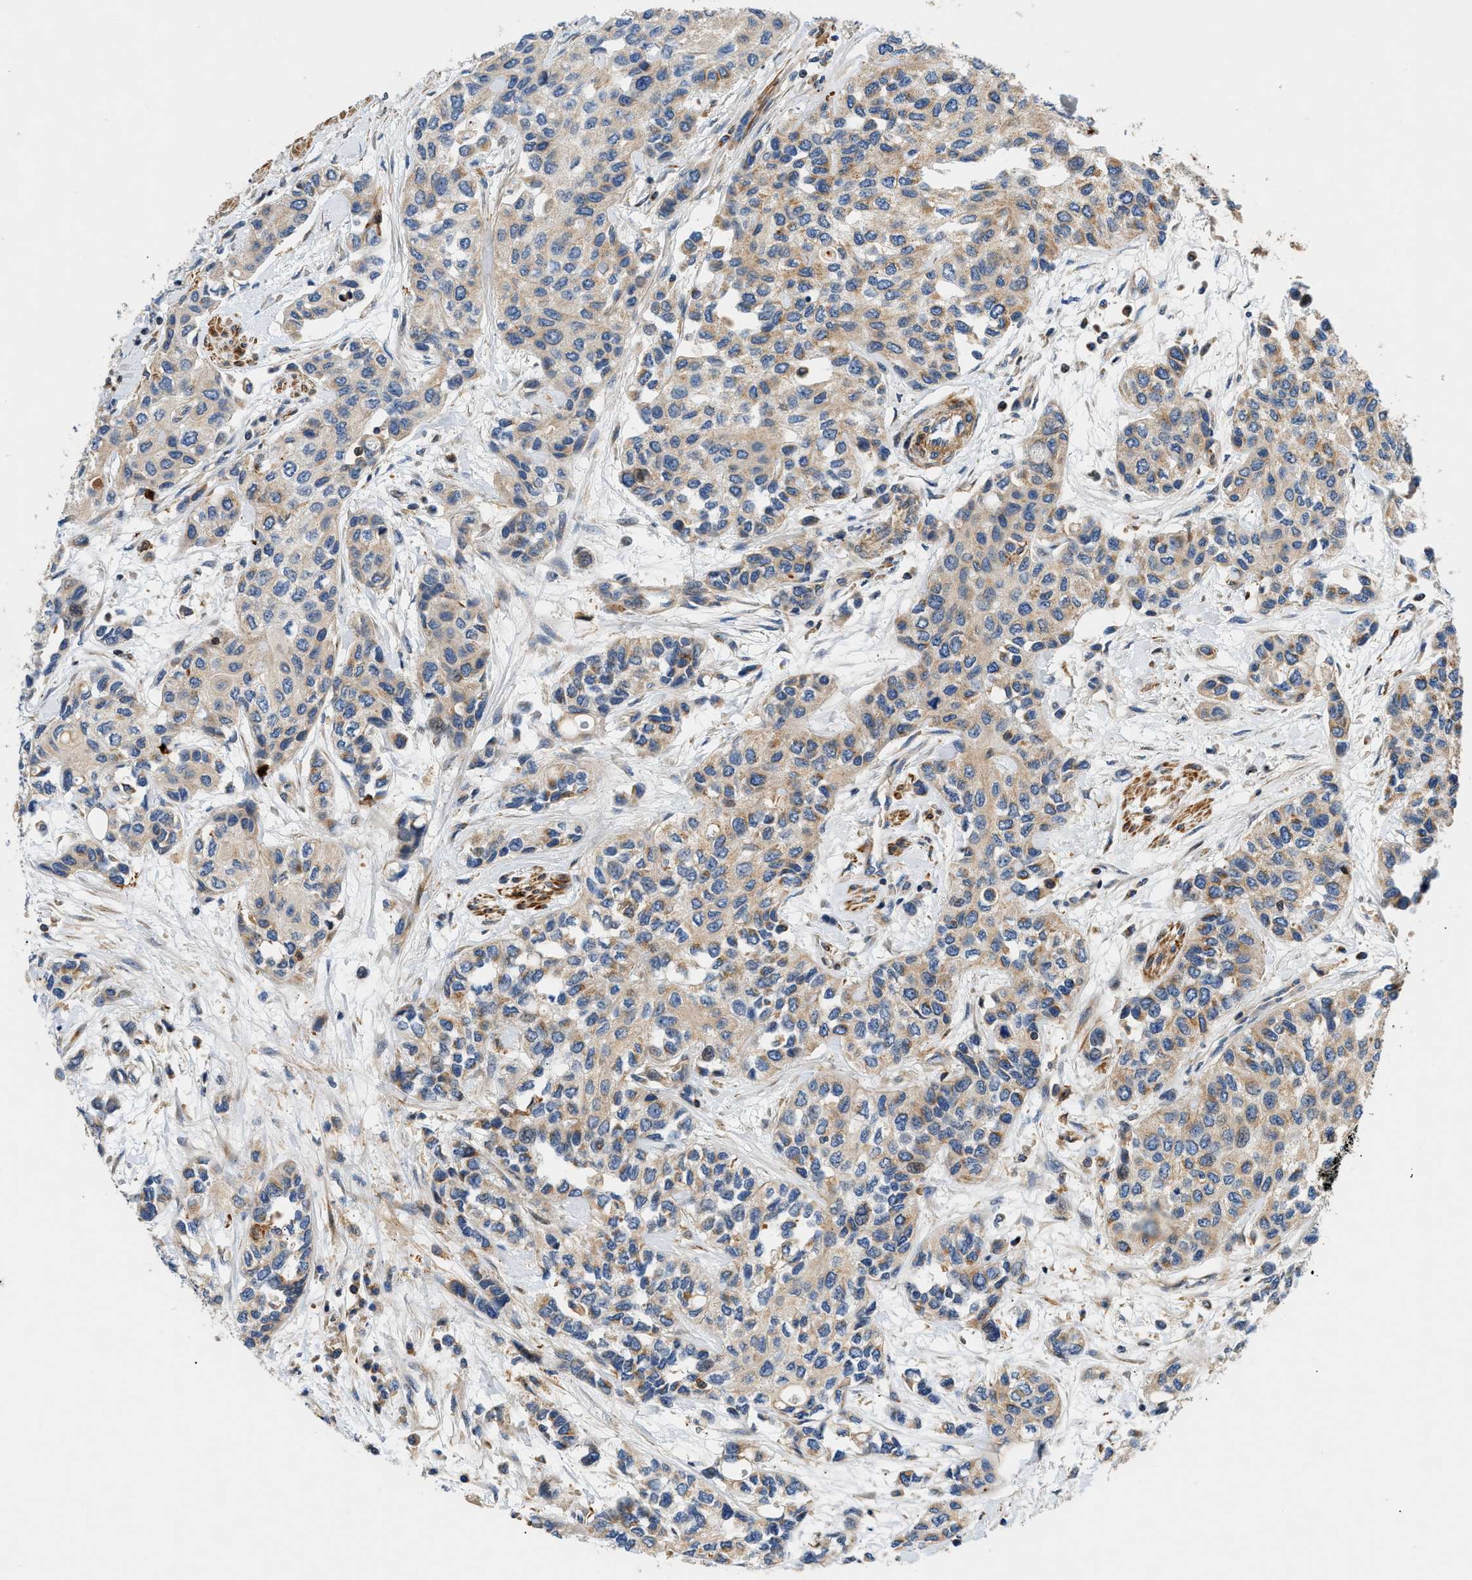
{"staining": {"intensity": "moderate", "quantity": ">75%", "location": "cytoplasmic/membranous"}, "tissue": "urothelial cancer", "cell_type": "Tumor cells", "image_type": "cancer", "snomed": [{"axis": "morphology", "description": "Urothelial carcinoma, High grade"}, {"axis": "topography", "description": "Urinary bladder"}], "caption": "A medium amount of moderate cytoplasmic/membranous positivity is seen in about >75% of tumor cells in urothelial carcinoma (high-grade) tissue.", "gene": "DHODH", "patient": {"sex": "female", "age": 56}}